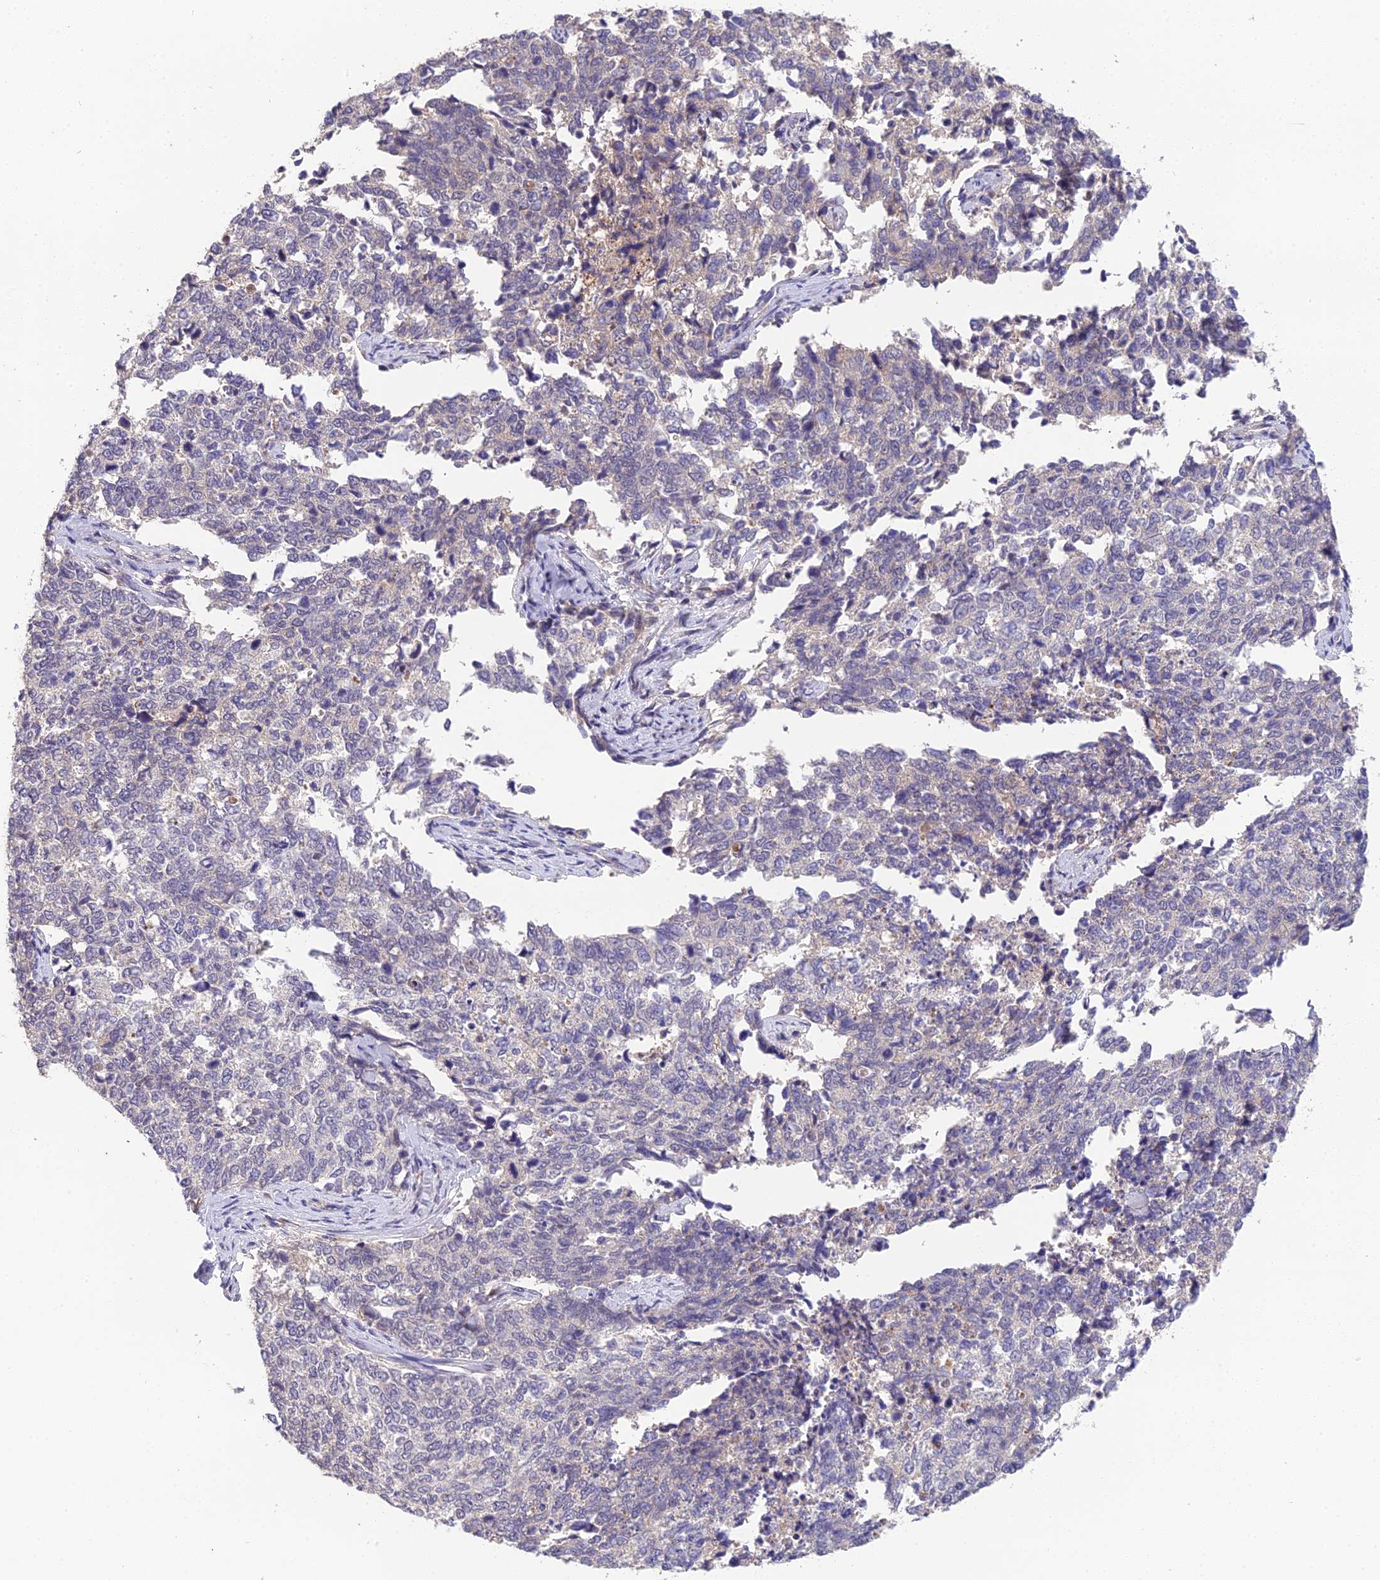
{"staining": {"intensity": "negative", "quantity": "none", "location": "none"}, "tissue": "cervical cancer", "cell_type": "Tumor cells", "image_type": "cancer", "snomed": [{"axis": "morphology", "description": "Squamous cell carcinoma, NOS"}, {"axis": "topography", "description": "Cervix"}], "caption": "Tumor cells show no significant protein expression in cervical squamous cell carcinoma. (DAB (3,3'-diaminobenzidine) immunohistochemistry (IHC), high magnification).", "gene": "PUS10", "patient": {"sex": "female", "age": 63}}